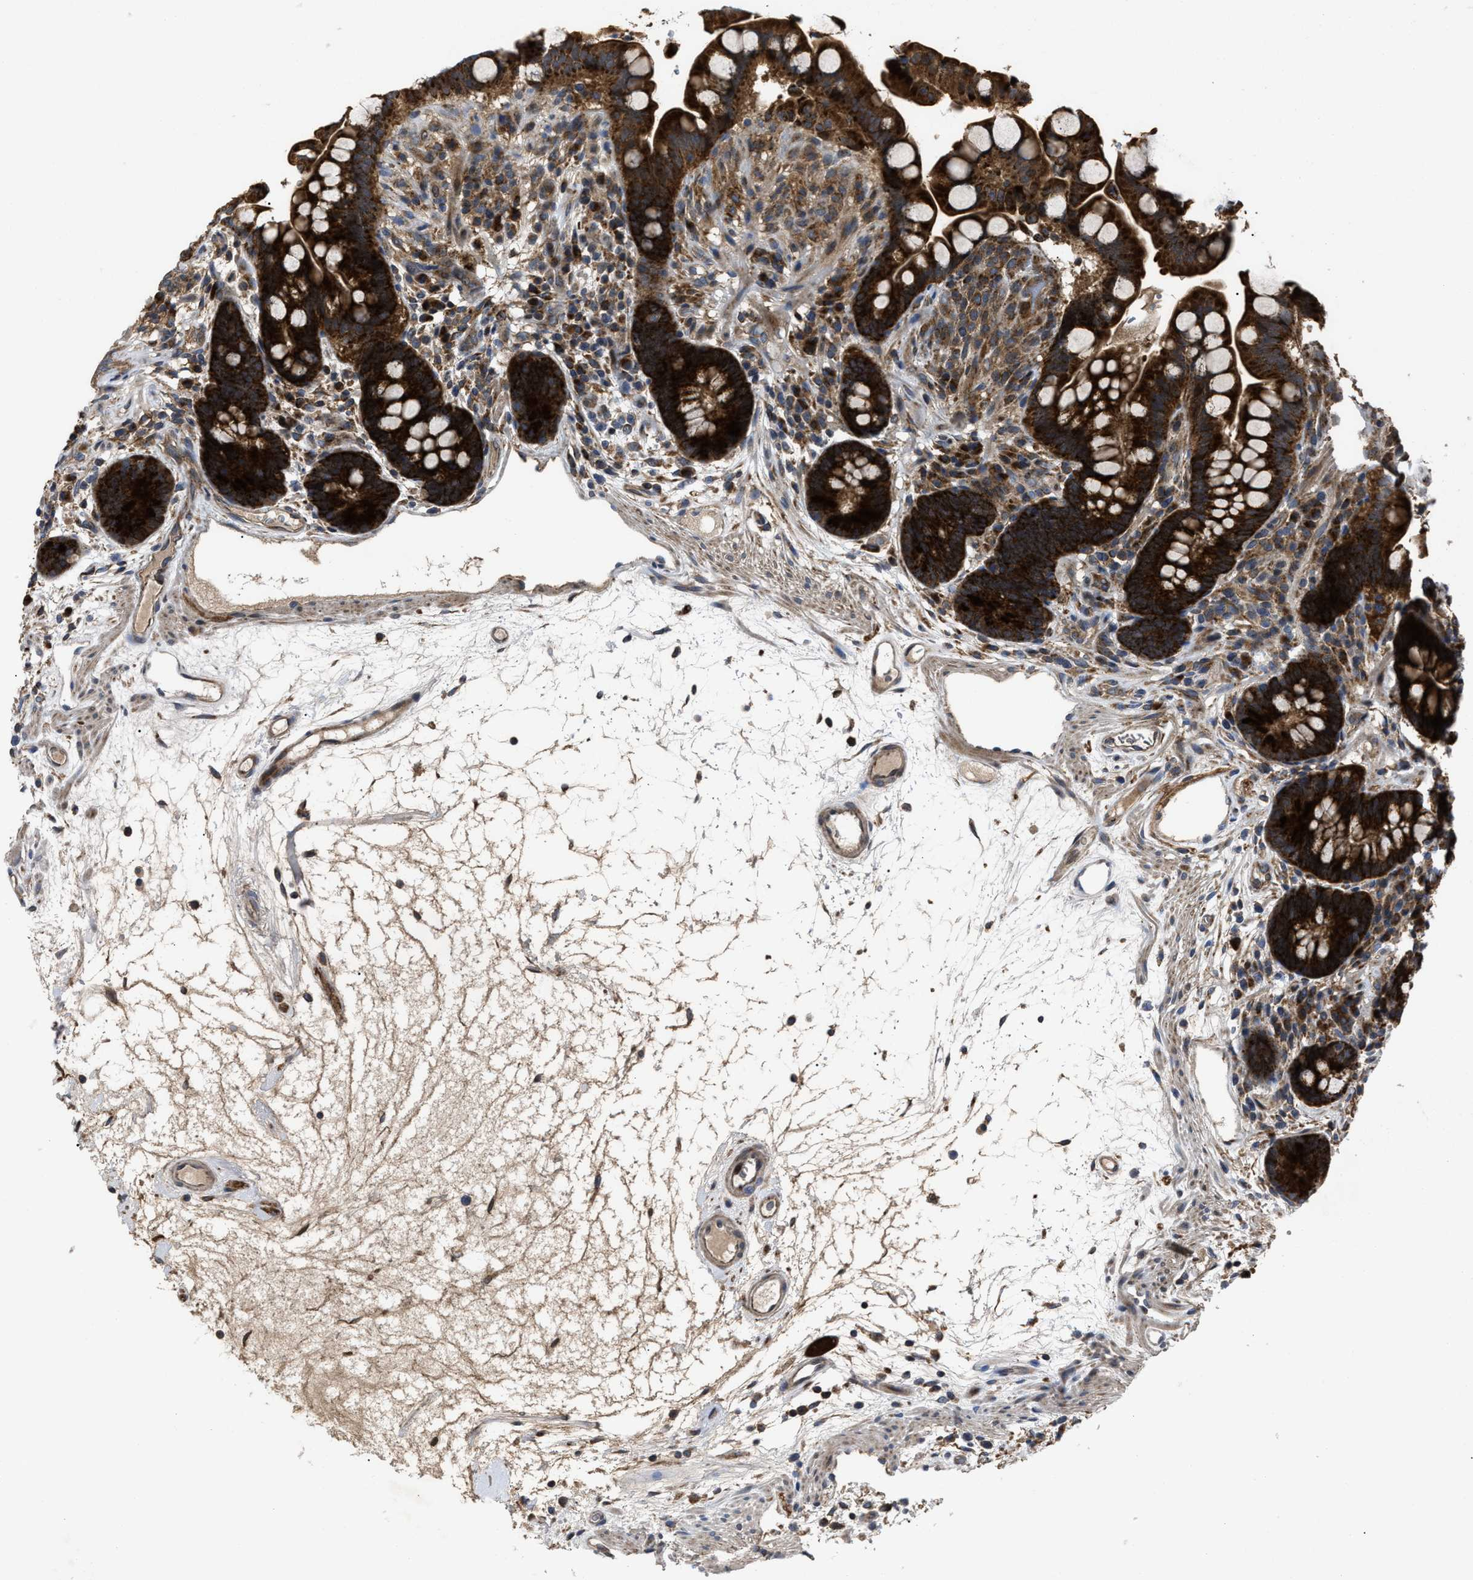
{"staining": {"intensity": "moderate", "quantity": ">75%", "location": "cytoplasmic/membranous"}, "tissue": "colon", "cell_type": "Endothelial cells", "image_type": "normal", "snomed": [{"axis": "morphology", "description": "Normal tissue, NOS"}, {"axis": "topography", "description": "Colon"}], "caption": "Immunohistochemistry micrograph of normal human colon stained for a protein (brown), which shows medium levels of moderate cytoplasmic/membranous staining in approximately >75% of endothelial cells.", "gene": "PASK", "patient": {"sex": "male", "age": 73}}